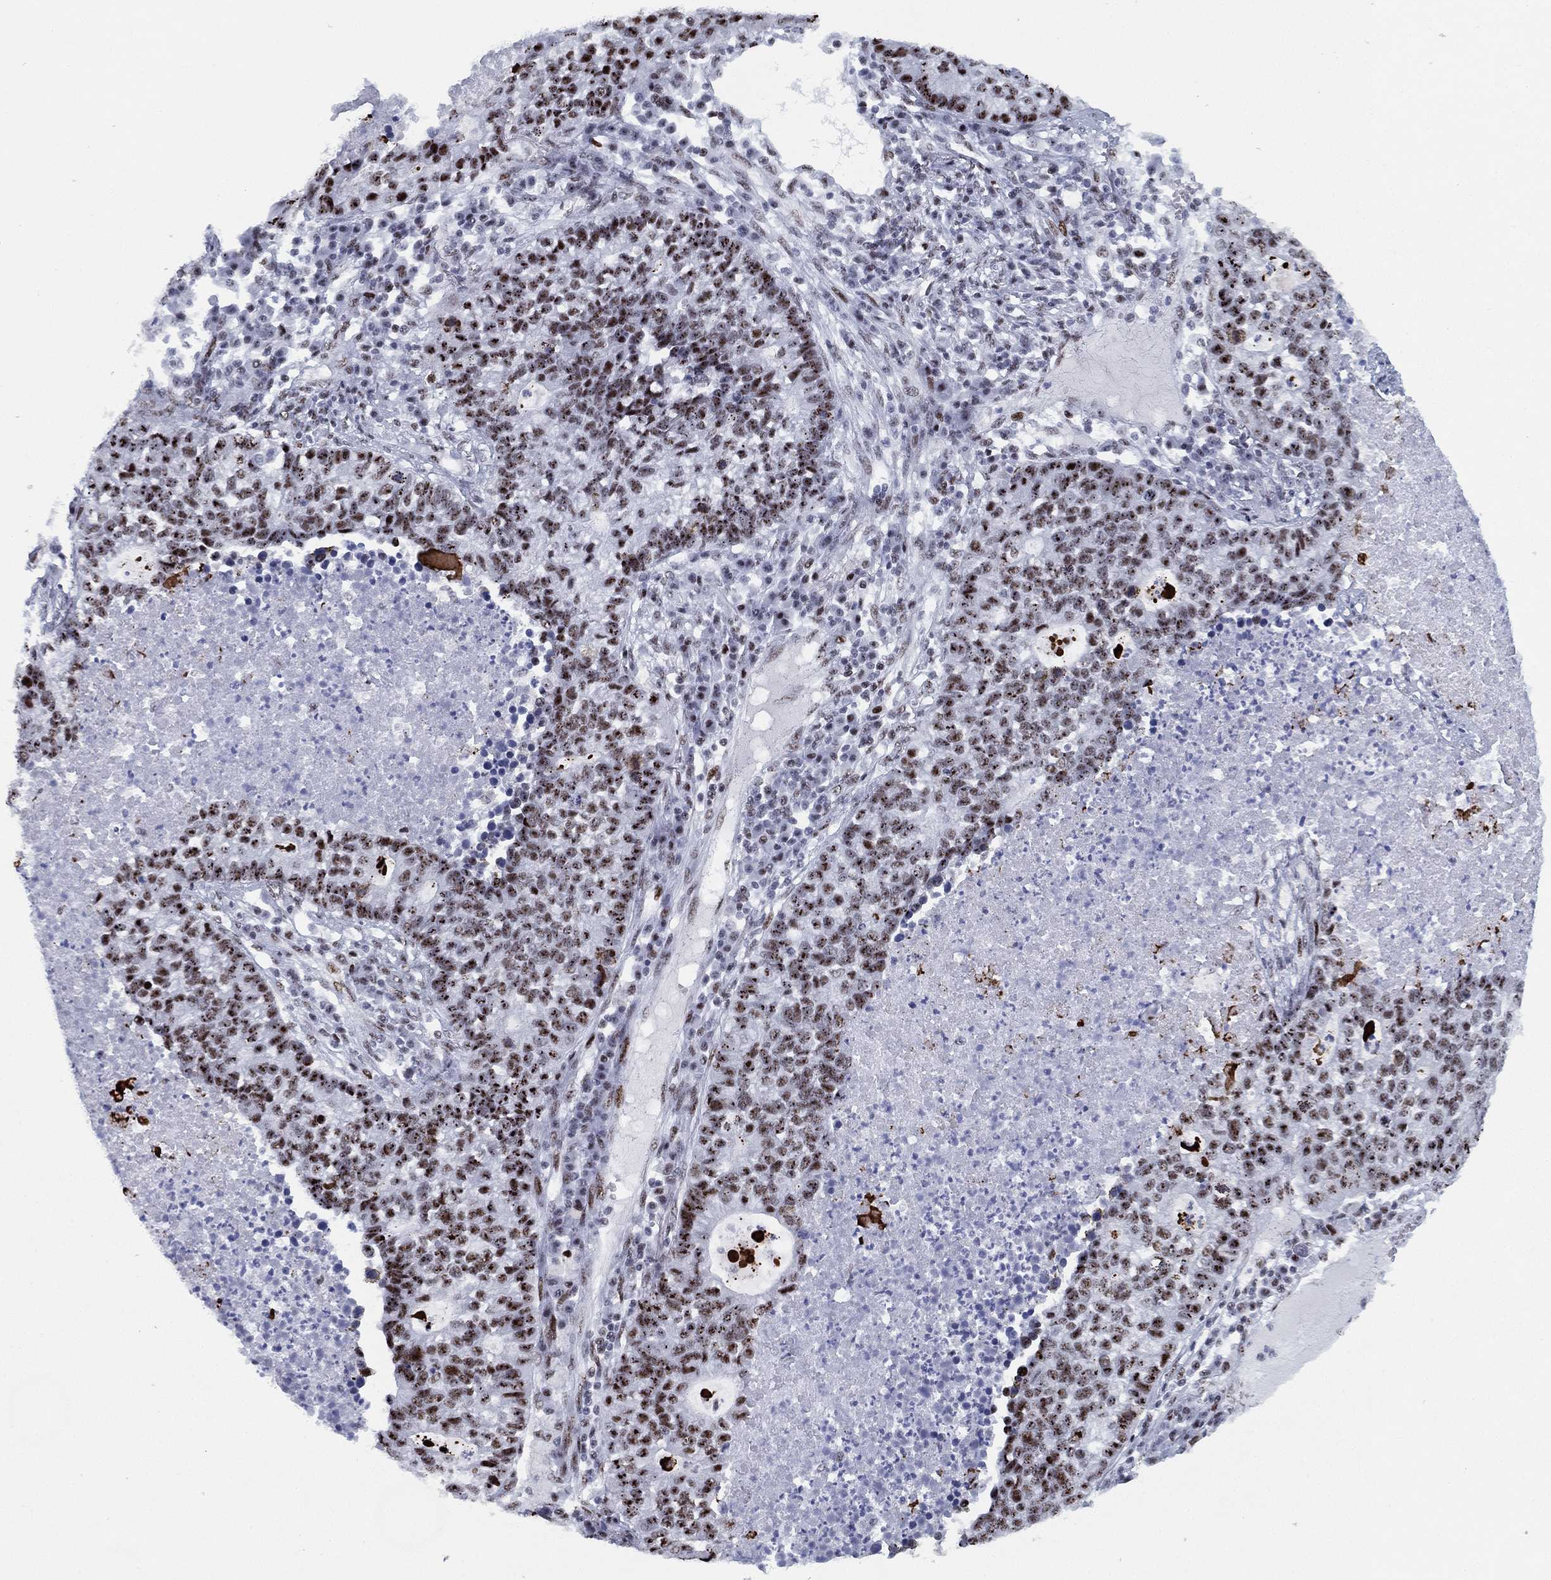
{"staining": {"intensity": "moderate", "quantity": ">75%", "location": "nuclear"}, "tissue": "lung cancer", "cell_type": "Tumor cells", "image_type": "cancer", "snomed": [{"axis": "morphology", "description": "Adenocarcinoma, NOS"}, {"axis": "topography", "description": "Lung"}], "caption": "A brown stain highlights moderate nuclear positivity of a protein in adenocarcinoma (lung) tumor cells.", "gene": "CYB561D2", "patient": {"sex": "male", "age": 57}}